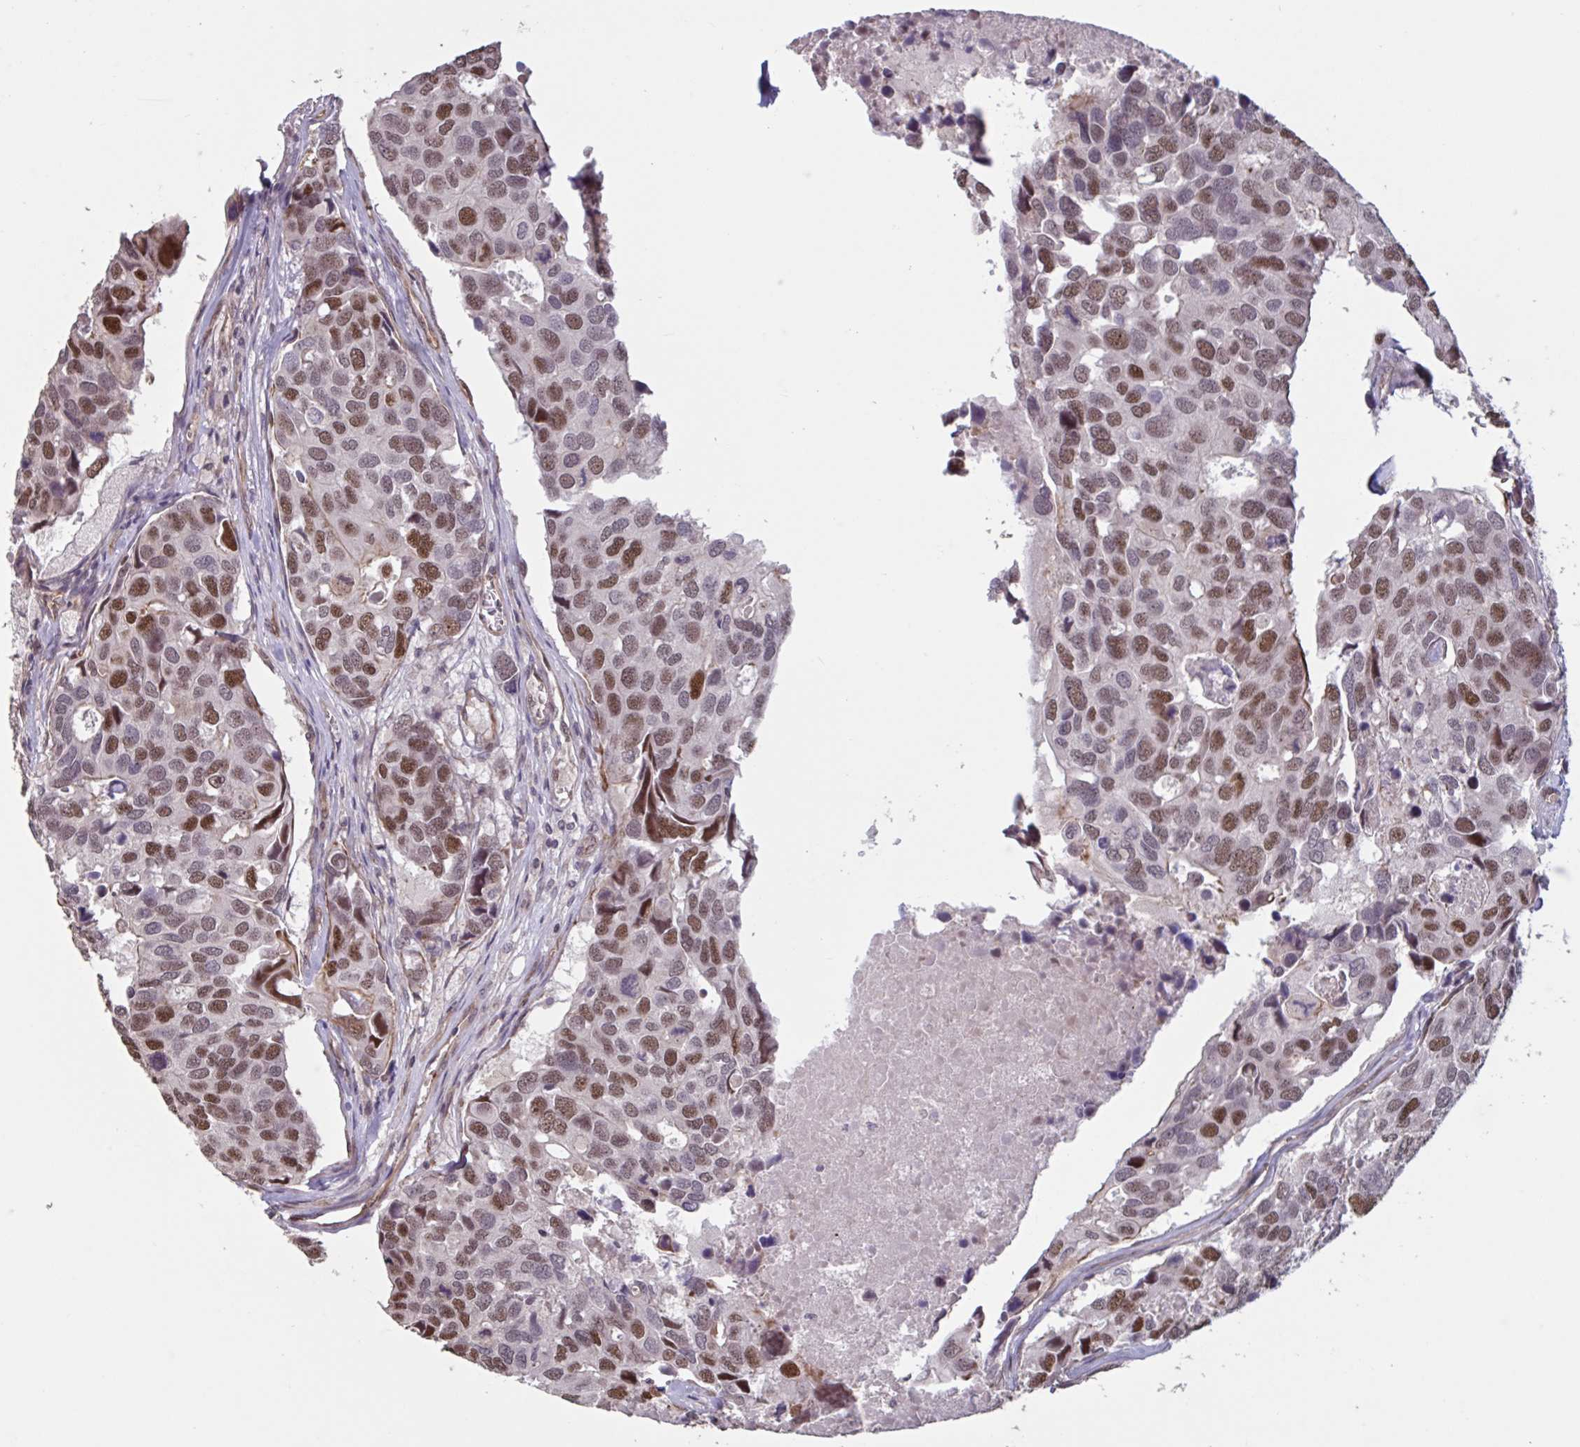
{"staining": {"intensity": "moderate", "quantity": ">75%", "location": "nuclear"}, "tissue": "breast cancer", "cell_type": "Tumor cells", "image_type": "cancer", "snomed": [{"axis": "morphology", "description": "Duct carcinoma"}, {"axis": "topography", "description": "Breast"}], "caption": "Immunohistochemical staining of breast intraductal carcinoma reveals medium levels of moderate nuclear protein positivity in about >75% of tumor cells.", "gene": "IPO5", "patient": {"sex": "female", "age": 83}}